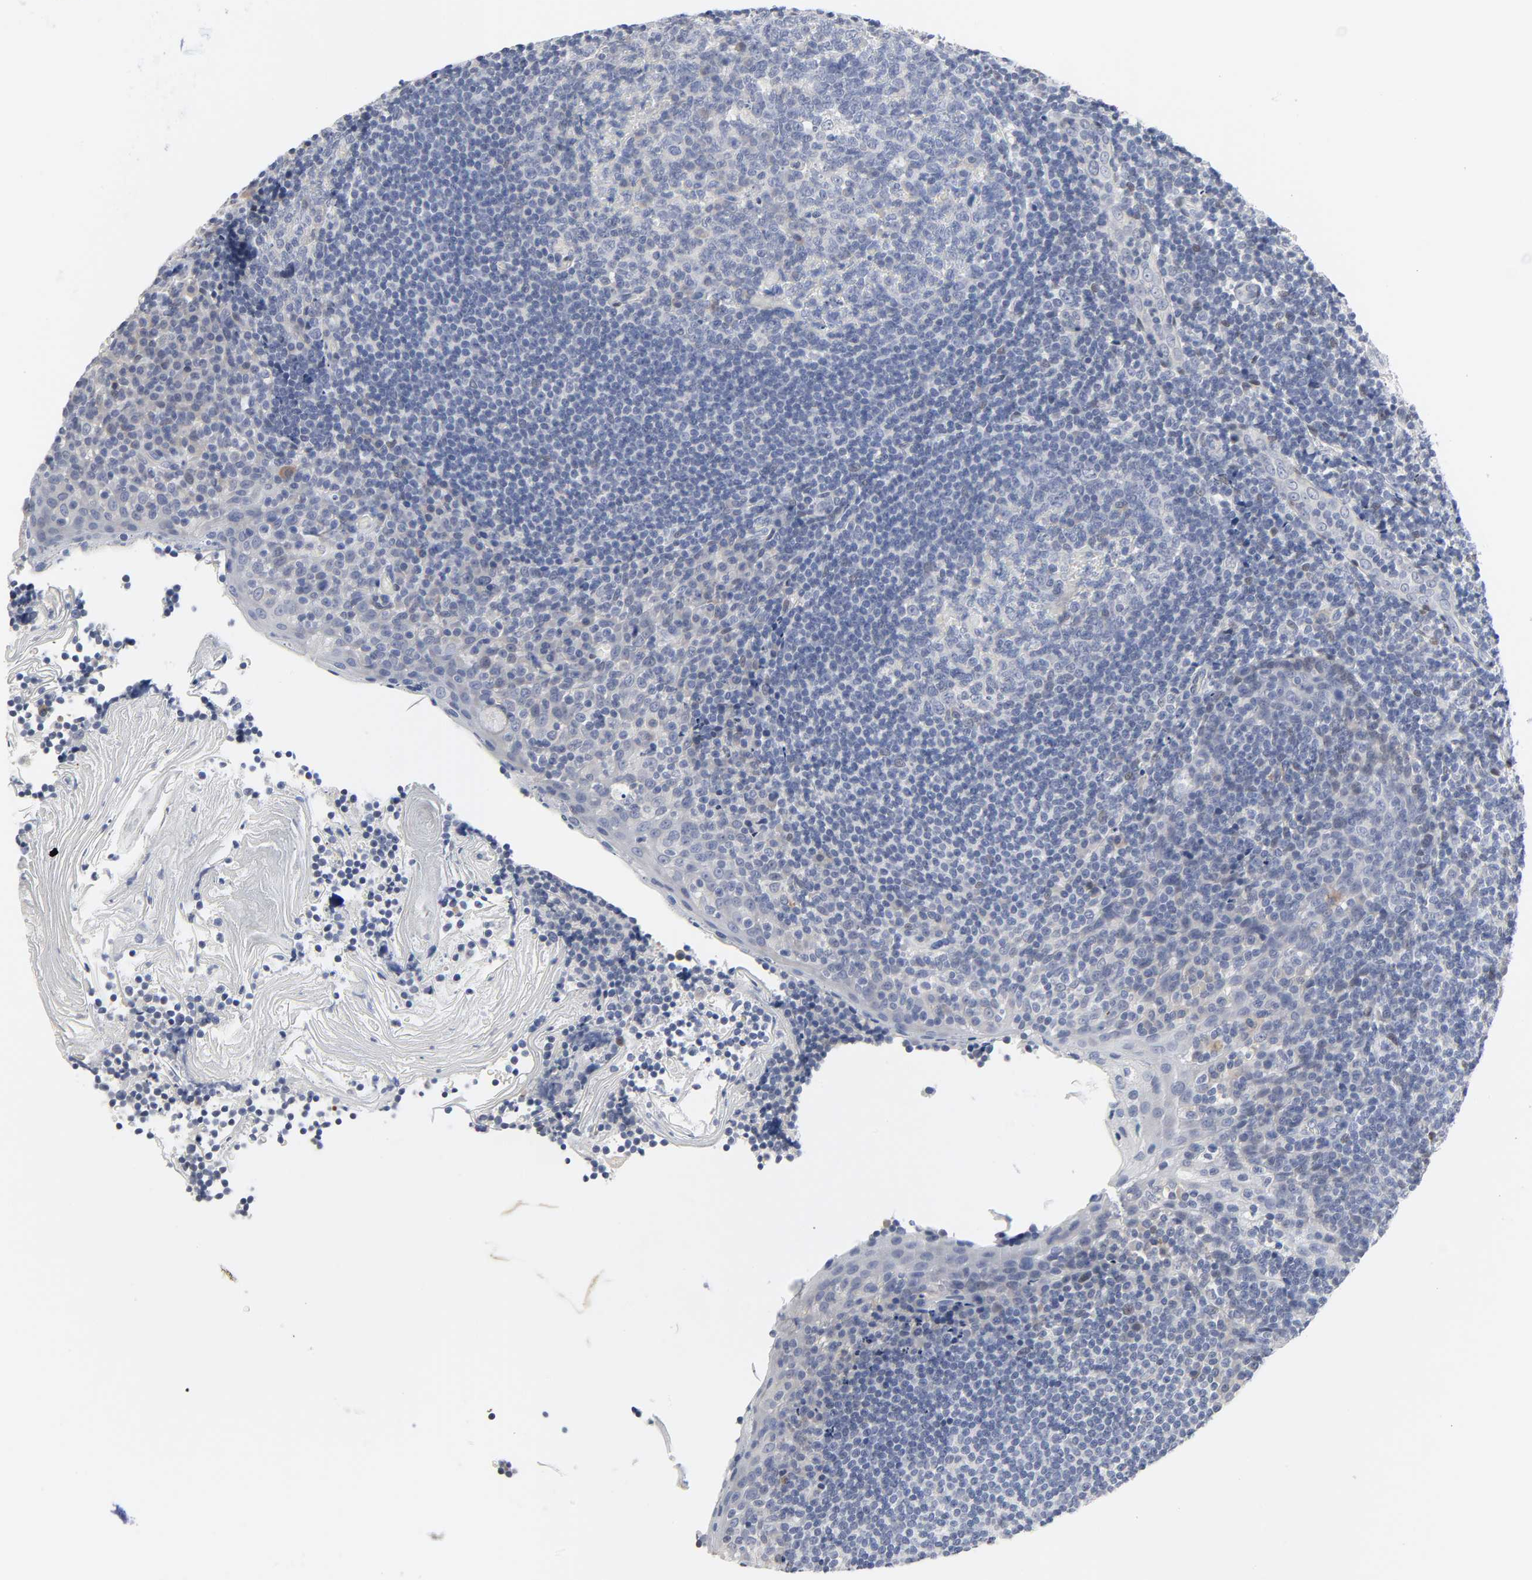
{"staining": {"intensity": "weak", "quantity": "<25%", "location": "nuclear"}, "tissue": "tonsil", "cell_type": "Germinal center cells", "image_type": "normal", "snomed": [{"axis": "morphology", "description": "Normal tissue, NOS"}, {"axis": "topography", "description": "Tonsil"}], "caption": "Immunohistochemistry photomicrograph of unremarkable tonsil: human tonsil stained with DAB shows no significant protein positivity in germinal center cells. (DAB (3,3'-diaminobenzidine) immunohistochemistry with hematoxylin counter stain).", "gene": "SALL2", "patient": {"sex": "male", "age": 31}}